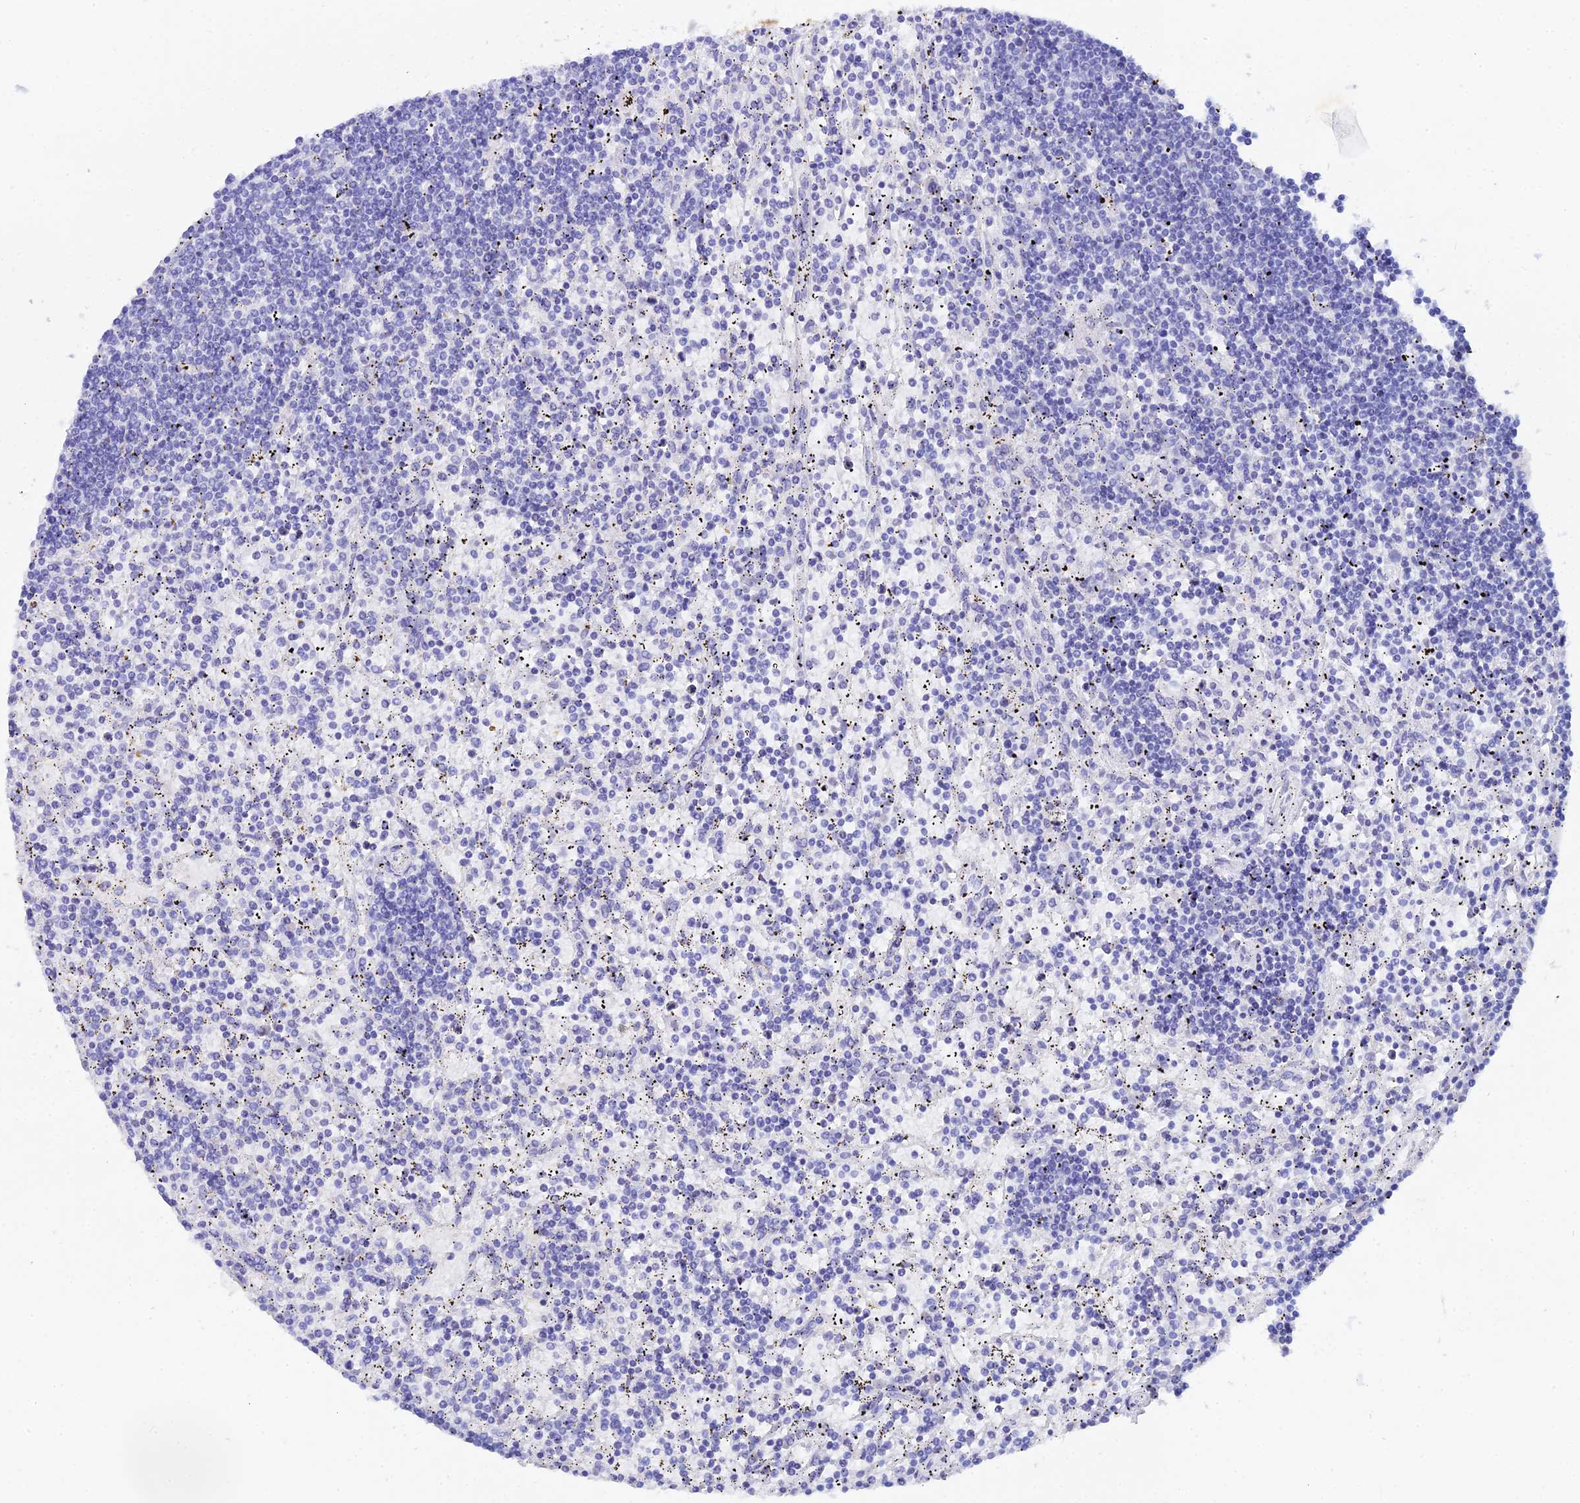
{"staining": {"intensity": "negative", "quantity": "none", "location": "none"}, "tissue": "lymphoma", "cell_type": "Tumor cells", "image_type": "cancer", "snomed": [{"axis": "morphology", "description": "Malignant lymphoma, non-Hodgkin's type, Low grade"}, {"axis": "topography", "description": "Spleen"}], "caption": "A photomicrograph of lymphoma stained for a protein displays no brown staining in tumor cells.", "gene": "REG1A", "patient": {"sex": "male", "age": 76}}